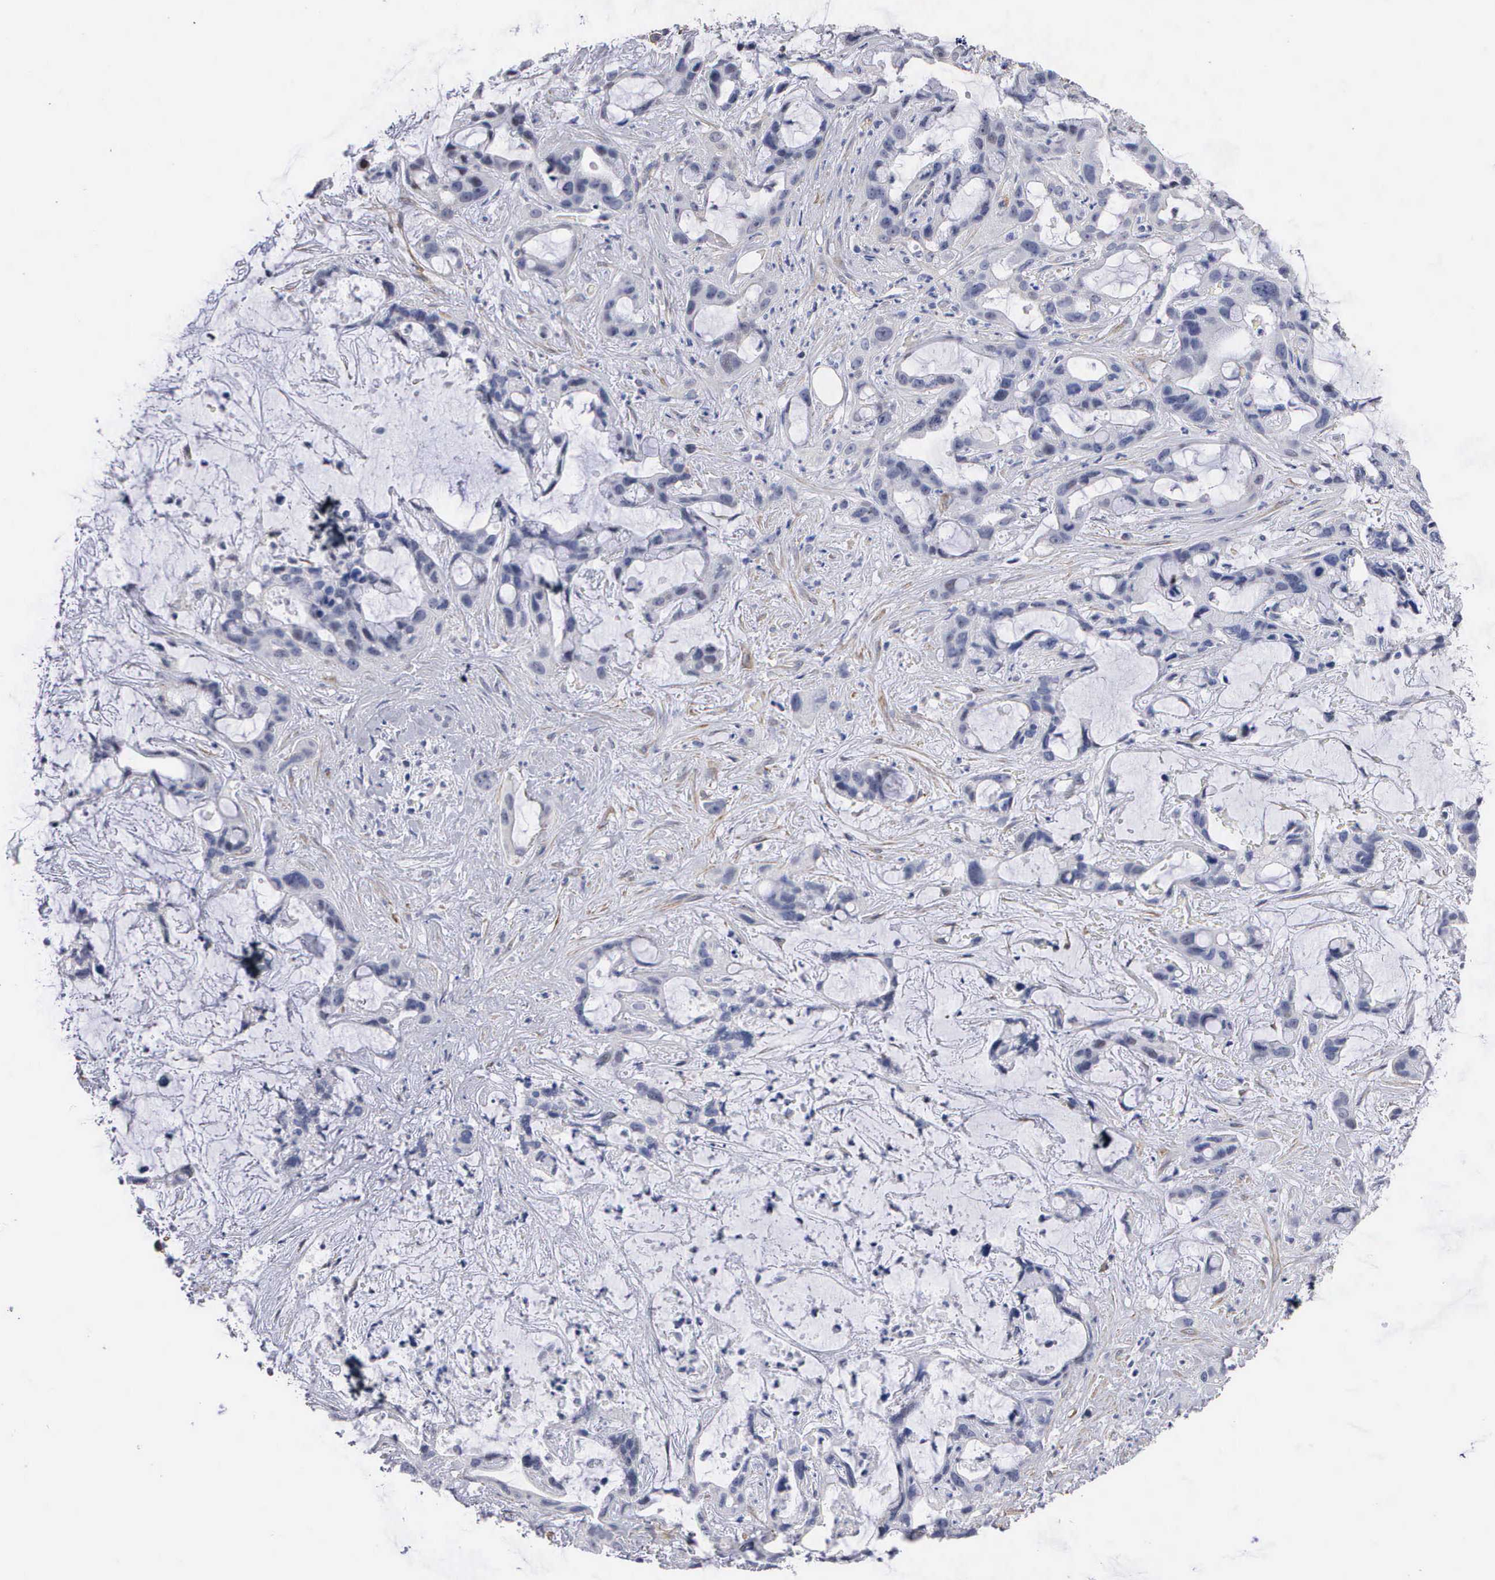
{"staining": {"intensity": "negative", "quantity": "none", "location": "none"}, "tissue": "liver cancer", "cell_type": "Tumor cells", "image_type": "cancer", "snomed": [{"axis": "morphology", "description": "Cholangiocarcinoma"}, {"axis": "topography", "description": "Liver"}], "caption": "A high-resolution micrograph shows immunohistochemistry (IHC) staining of liver cholangiocarcinoma, which demonstrates no significant expression in tumor cells.", "gene": "ELFN2", "patient": {"sex": "female", "age": 65}}